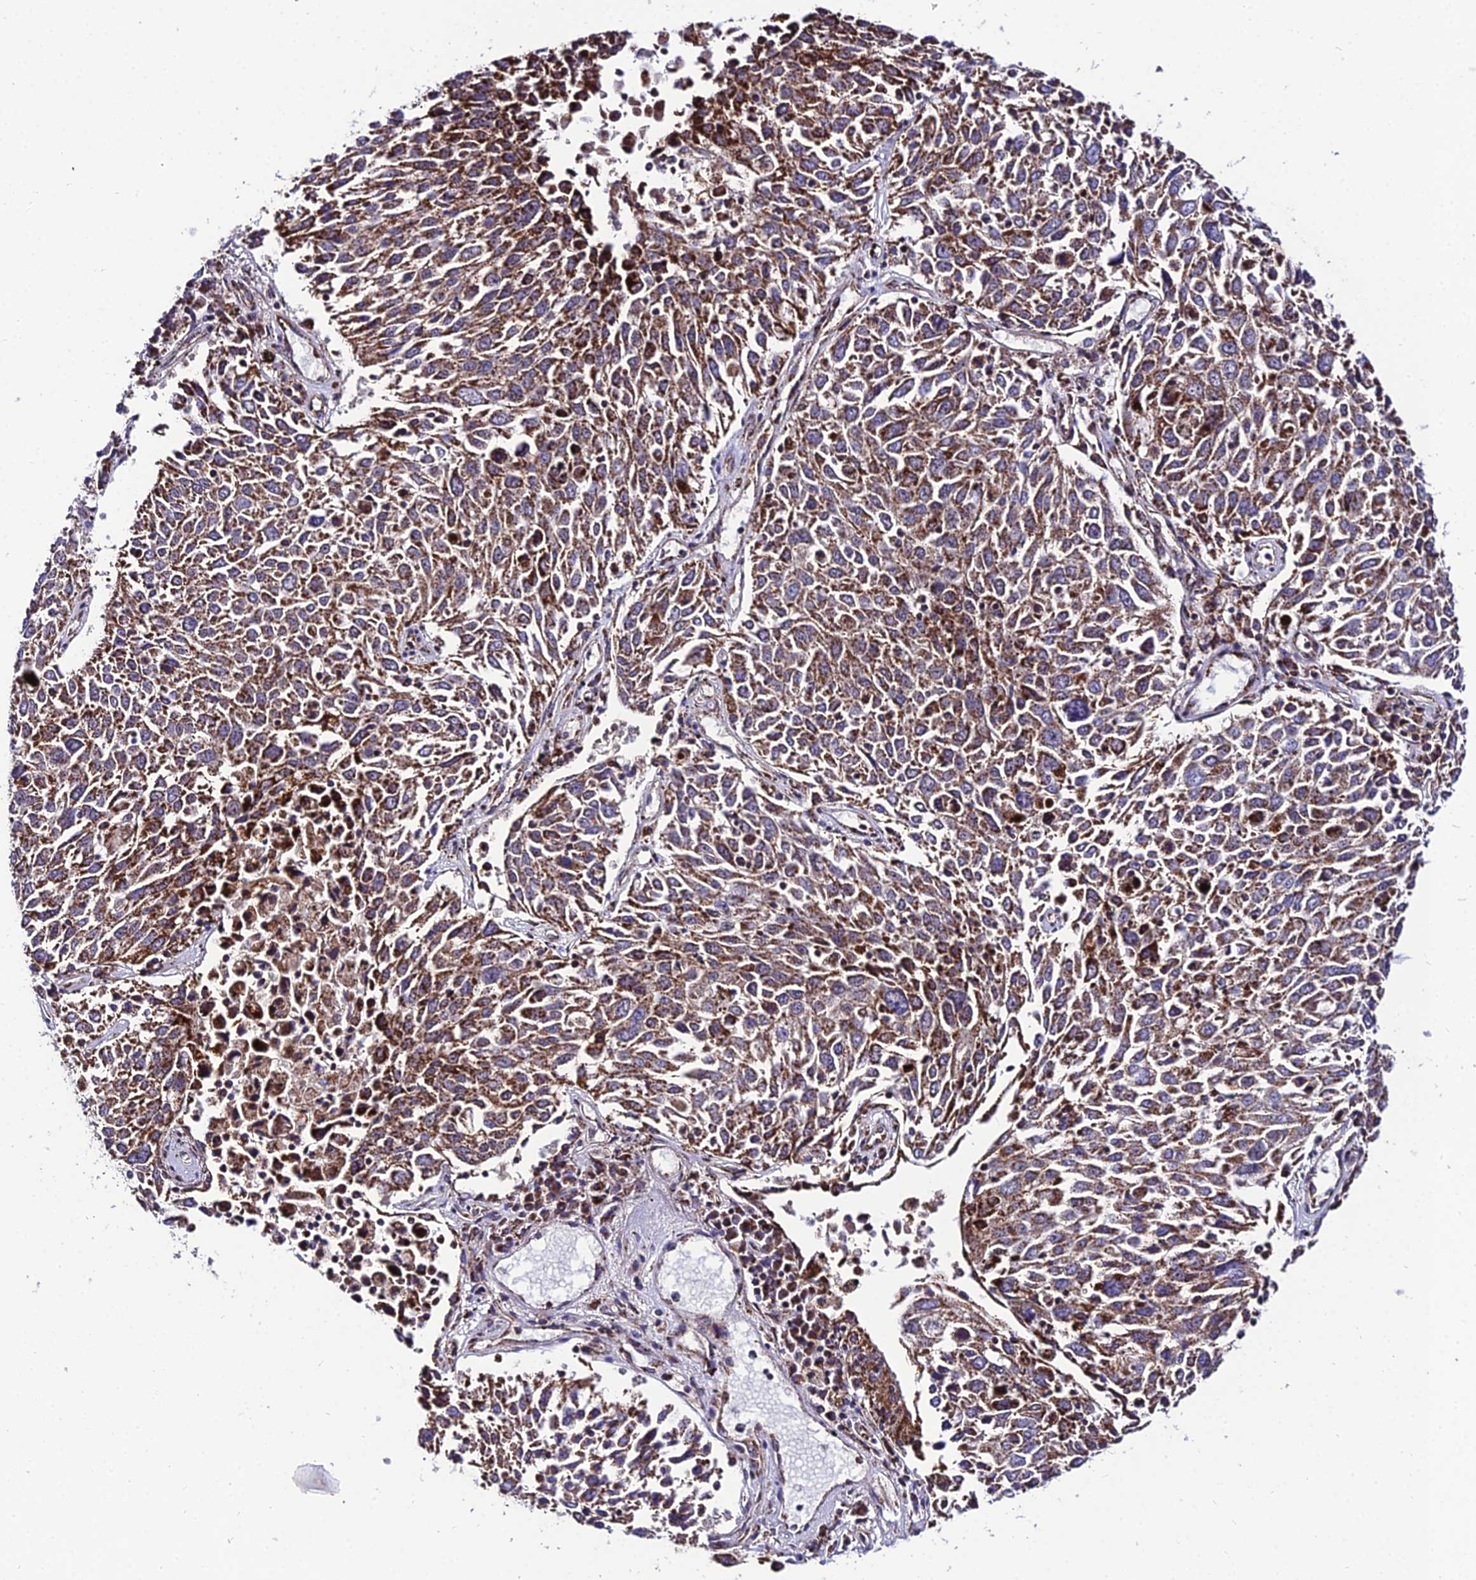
{"staining": {"intensity": "moderate", "quantity": ">75%", "location": "cytoplasmic/membranous"}, "tissue": "lung cancer", "cell_type": "Tumor cells", "image_type": "cancer", "snomed": [{"axis": "morphology", "description": "Squamous cell carcinoma, NOS"}, {"axis": "topography", "description": "Lung"}], "caption": "This is a histology image of IHC staining of squamous cell carcinoma (lung), which shows moderate staining in the cytoplasmic/membranous of tumor cells.", "gene": "PSMD2", "patient": {"sex": "male", "age": 65}}